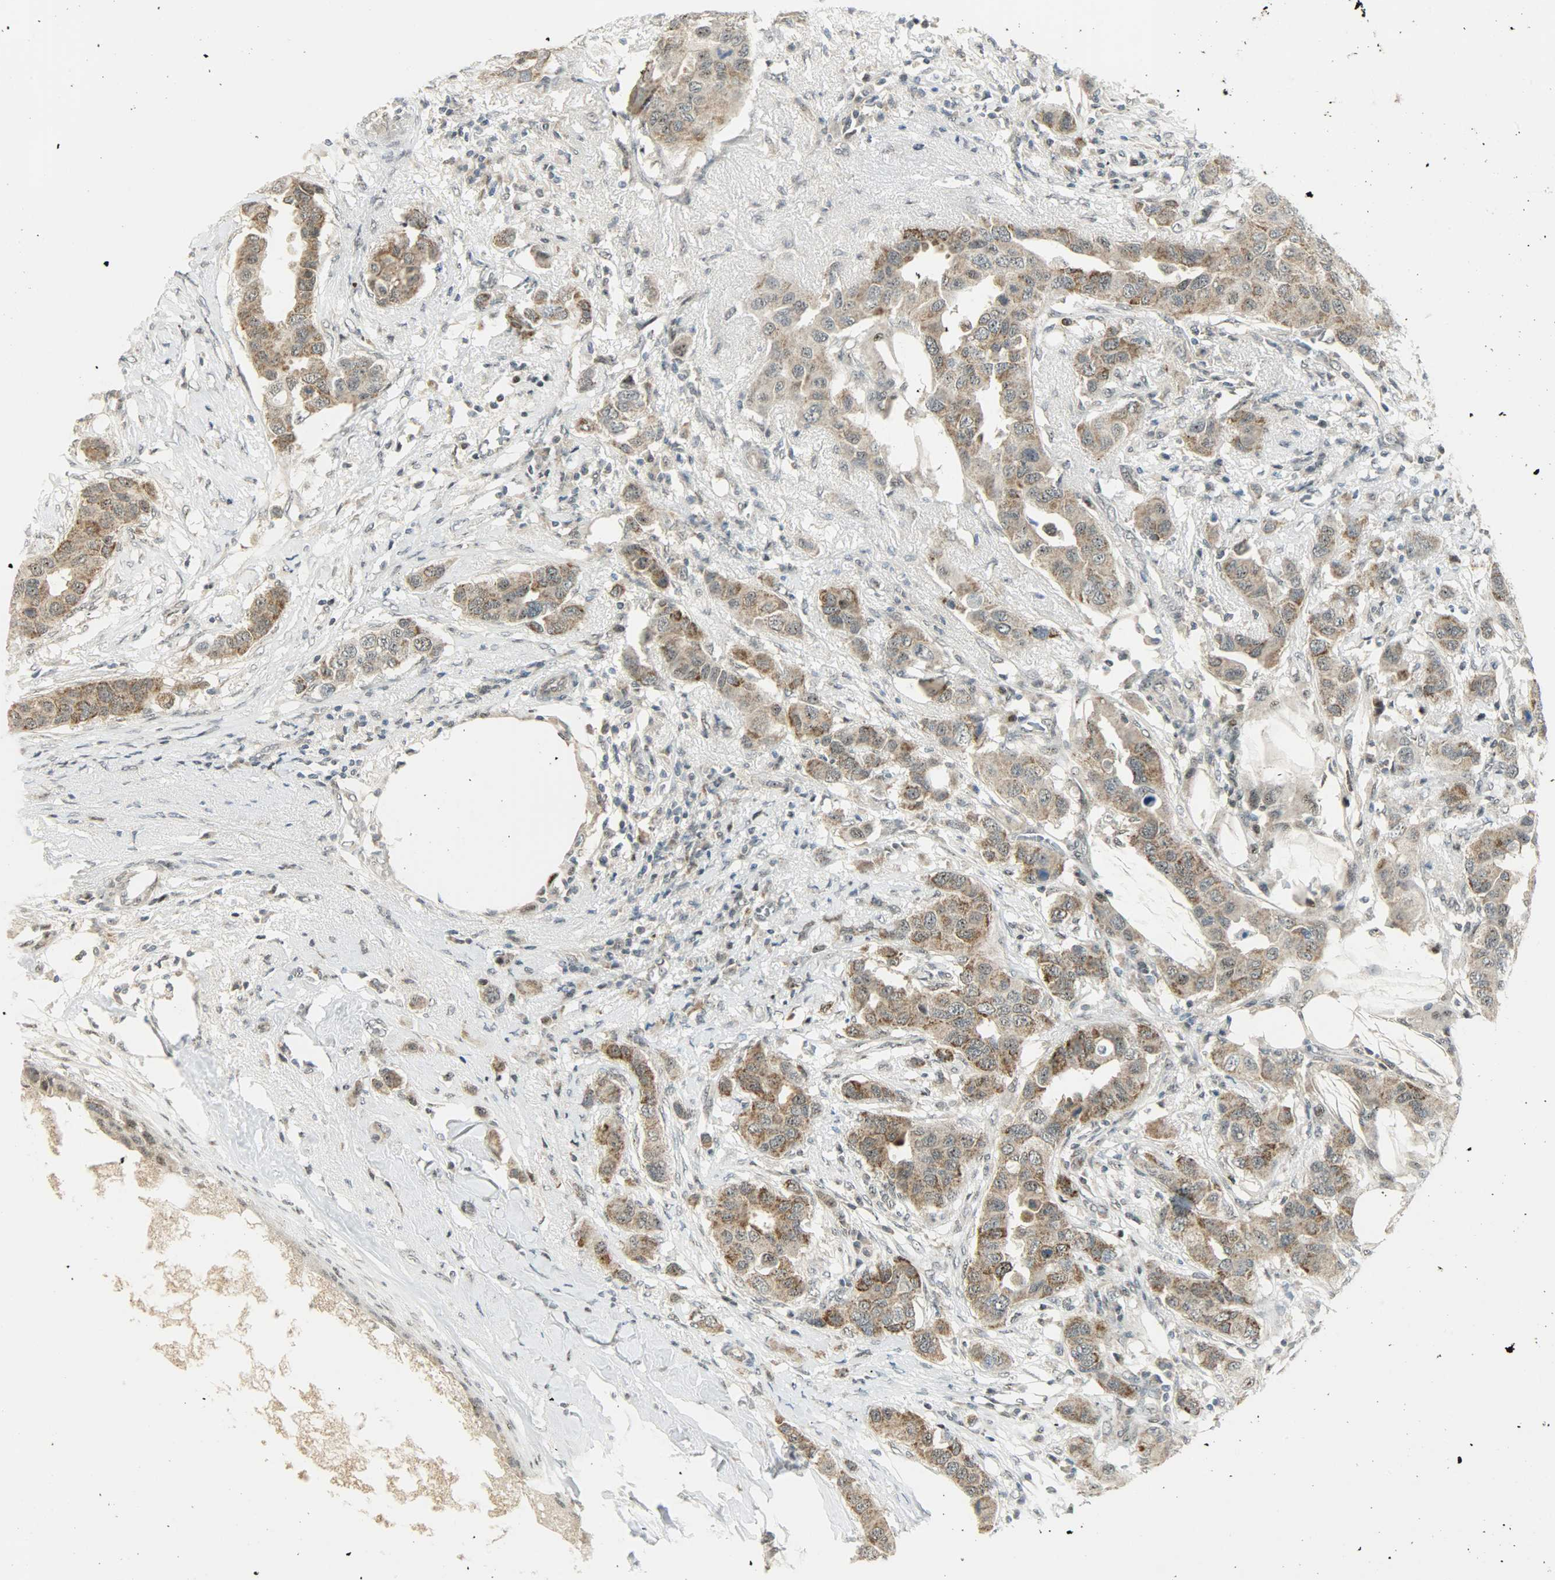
{"staining": {"intensity": "moderate", "quantity": ">75%", "location": "cytoplasmic/membranous"}, "tissue": "breast cancer", "cell_type": "Tumor cells", "image_type": "cancer", "snomed": [{"axis": "morphology", "description": "Duct carcinoma"}, {"axis": "topography", "description": "Breast"}], "caption": "Immunohistochemical staining of intraductal carcinoma (breast) demonstrates medium levels of moderate cytoplasmic/membranous protein expression in about >75% of tumor cells.", "gene": "IL15", "patient": {"sex": "female", "age": 50}}